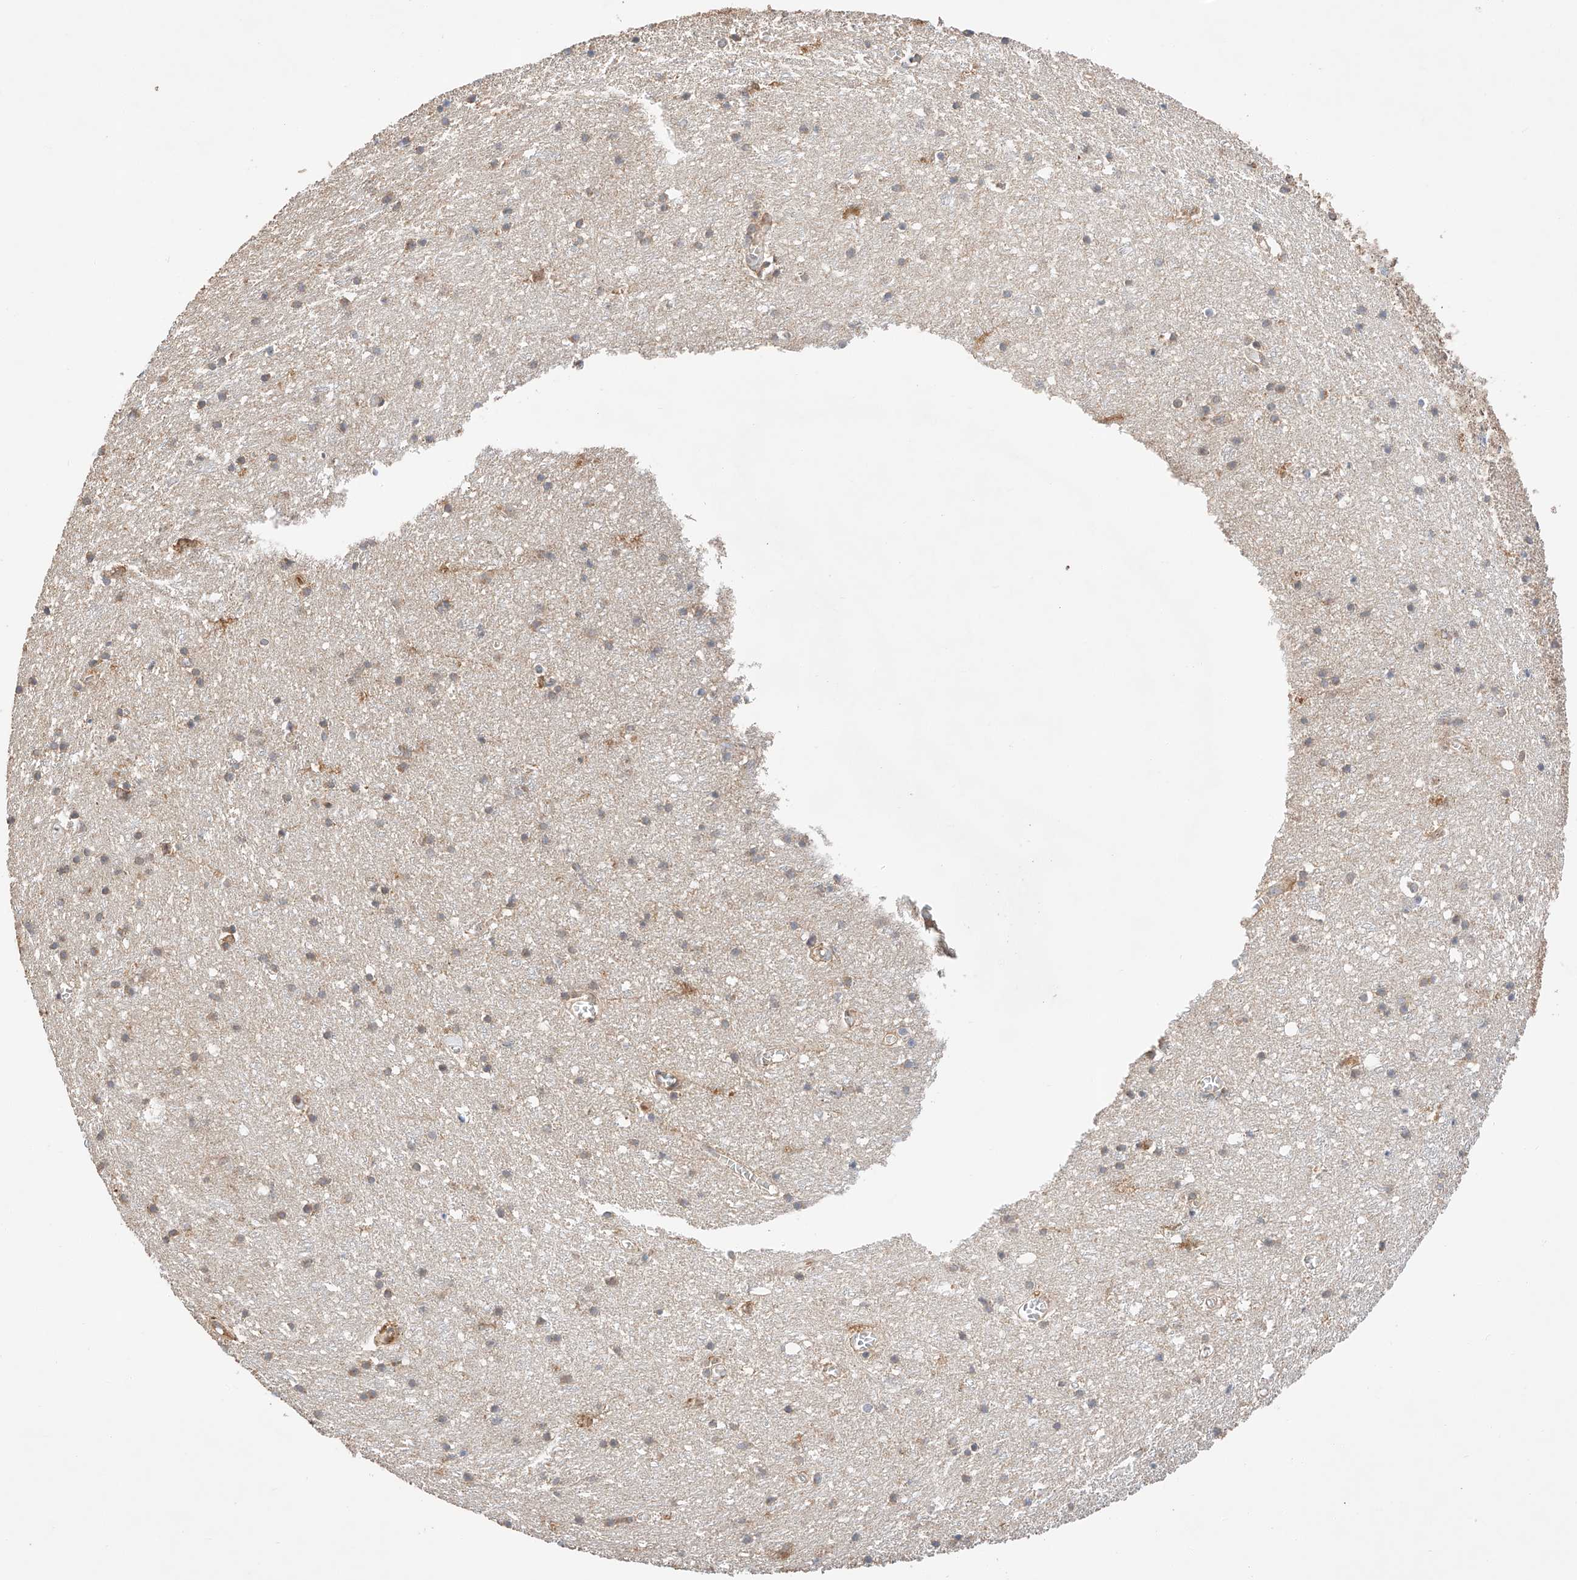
{"staining": {"intensity": "weak", "quantity": ">75%", "location": "cytoplasmic/membranous"}, "tissue": "cerebral cortex", "cell_type": "Endothelial cells", "image_type": "normal", "snomed": [{"axis": "morphology", "description": "Normal tissue, NOS"}, {"axis": "topography", "description": "Cerebral cortex"}], "caption": "Weak cytoplasmic/membranous positivity for a protein is seen in approximately >75% of endothelial cells of benign cerebral cortex using IHC.", "gene": "RAB23", "patient": {"sex": "female", "age": 64}}